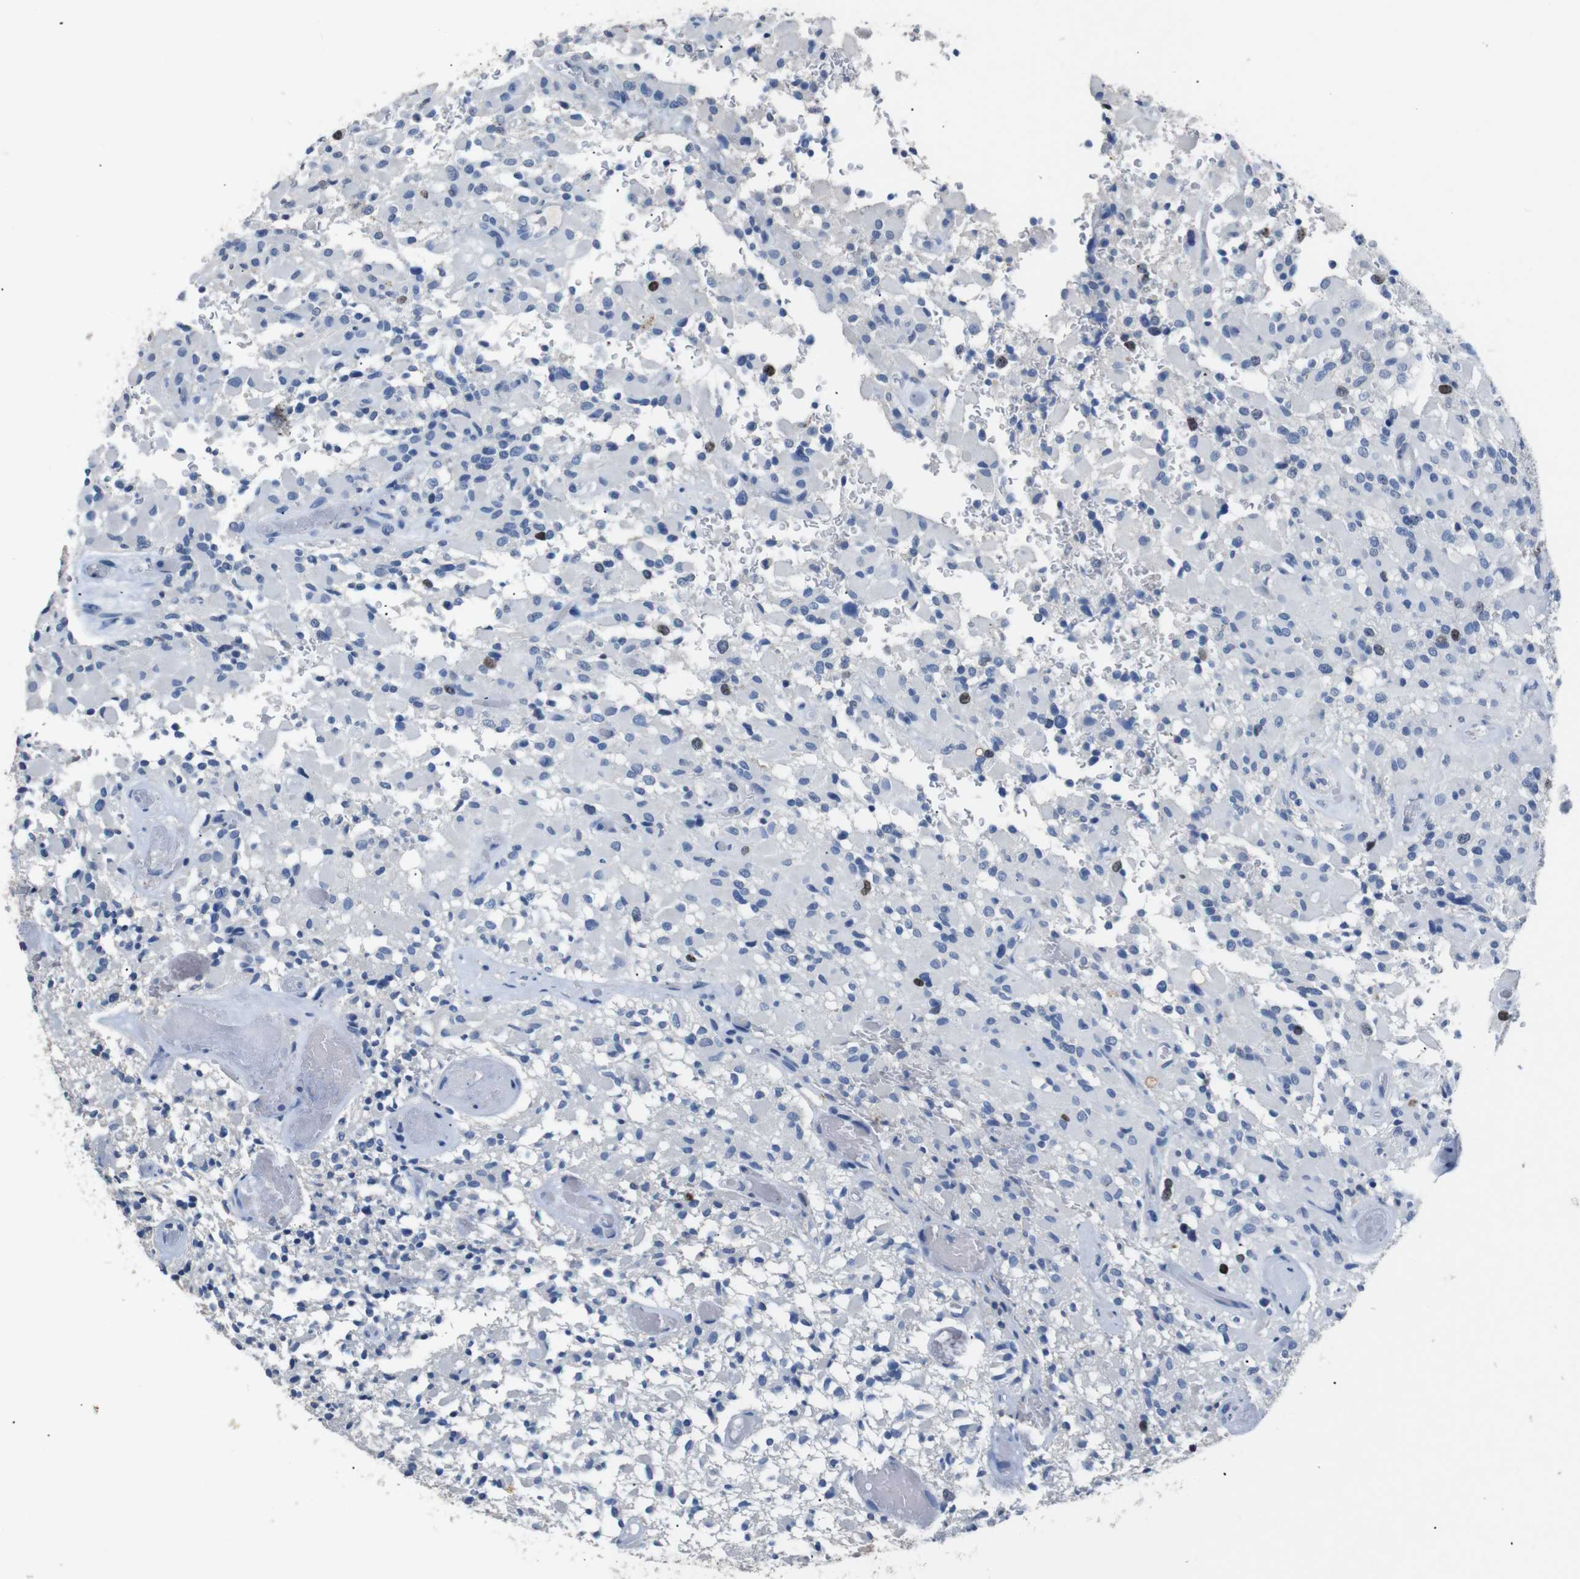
{"staining": {"intensity": "strong", "quantity": "<25%", "location": "nuclear"}, "tissue": "glioma", "cell_type": "Tumor cells", "image_type": "cancer", "snomed": [{"axis": "morphology", "description": "Glioma, malignant, High grade"}, {"axis": "topography", "description": "Brain"}], "caption": "Immunohistochemistry (IHC) of glioma reveals medium levels of strong nuclear expression in approximately <25% of tumor cells. The staining was performed using DAB, with brown indicating positive protein expression. Nuclei are stained blue with hematoxylin.", "gene": "INCENP", "patient": {"sex": "male", "age": 71}}